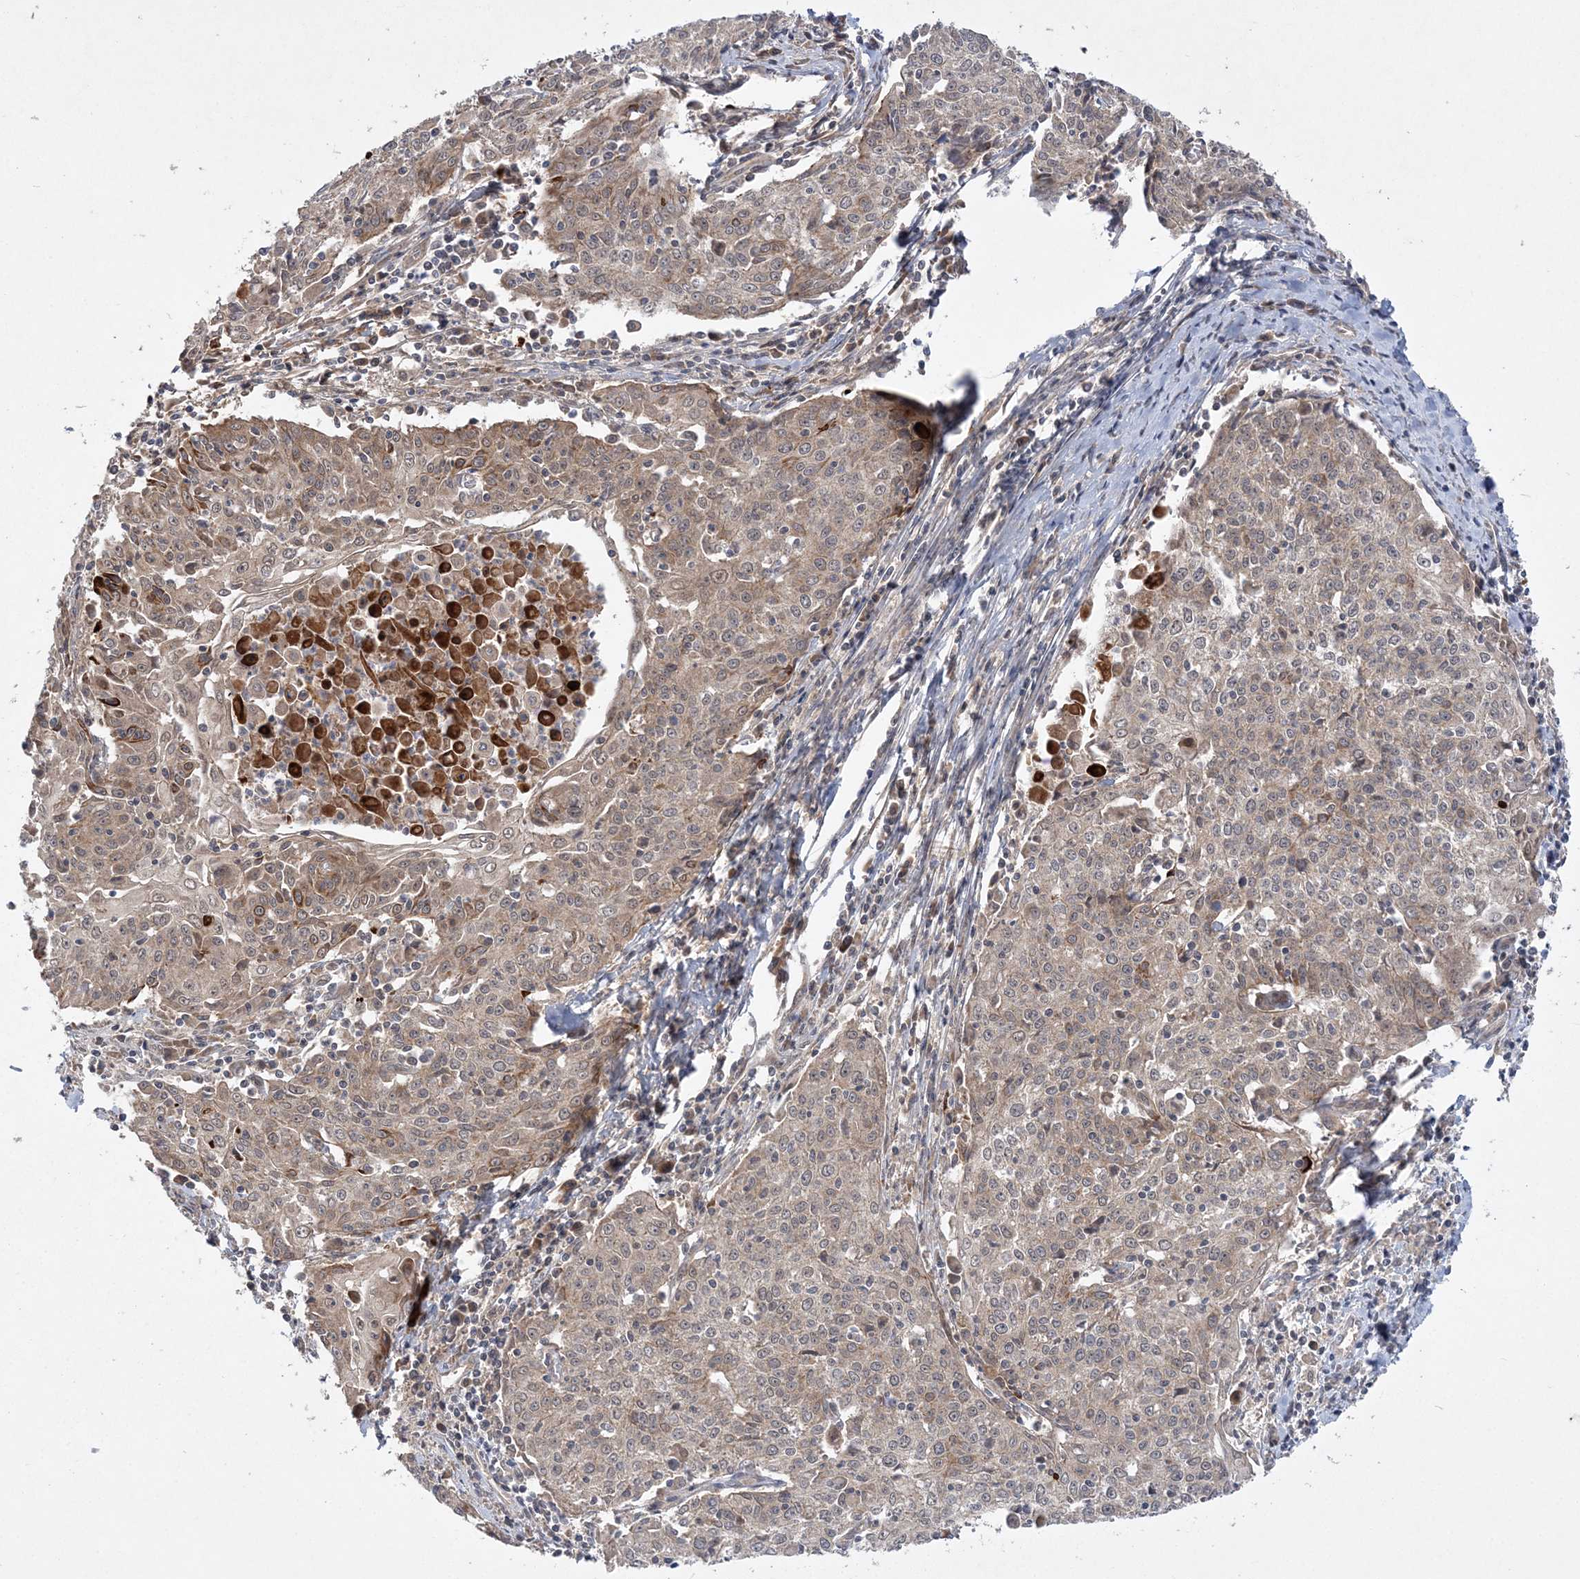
{"staining": {"intensity": "weak", "quantity": "<25%", "location": "cytoplasmic/membranous"}, "tissue": "cervical cancer", "cell_type": "Tumor cells", "image_type": "cancer", "snomed": [{"axis": "morphology", "description": "Squamous cell carcinoma, NOS"}, {"axis": "topography", "description": "Cervix"}], "caption": "High magnification brightfield microscopy of cervical cancer (squamous cell carcinoma) stained with DAB (3,3'-diaminobenzidine) (brown) and counterstained with hematoxylin (blue): tumor cells show no significant staining.", "gene": "MMADHC", "patient": {"sex": "female", "age": 48}}